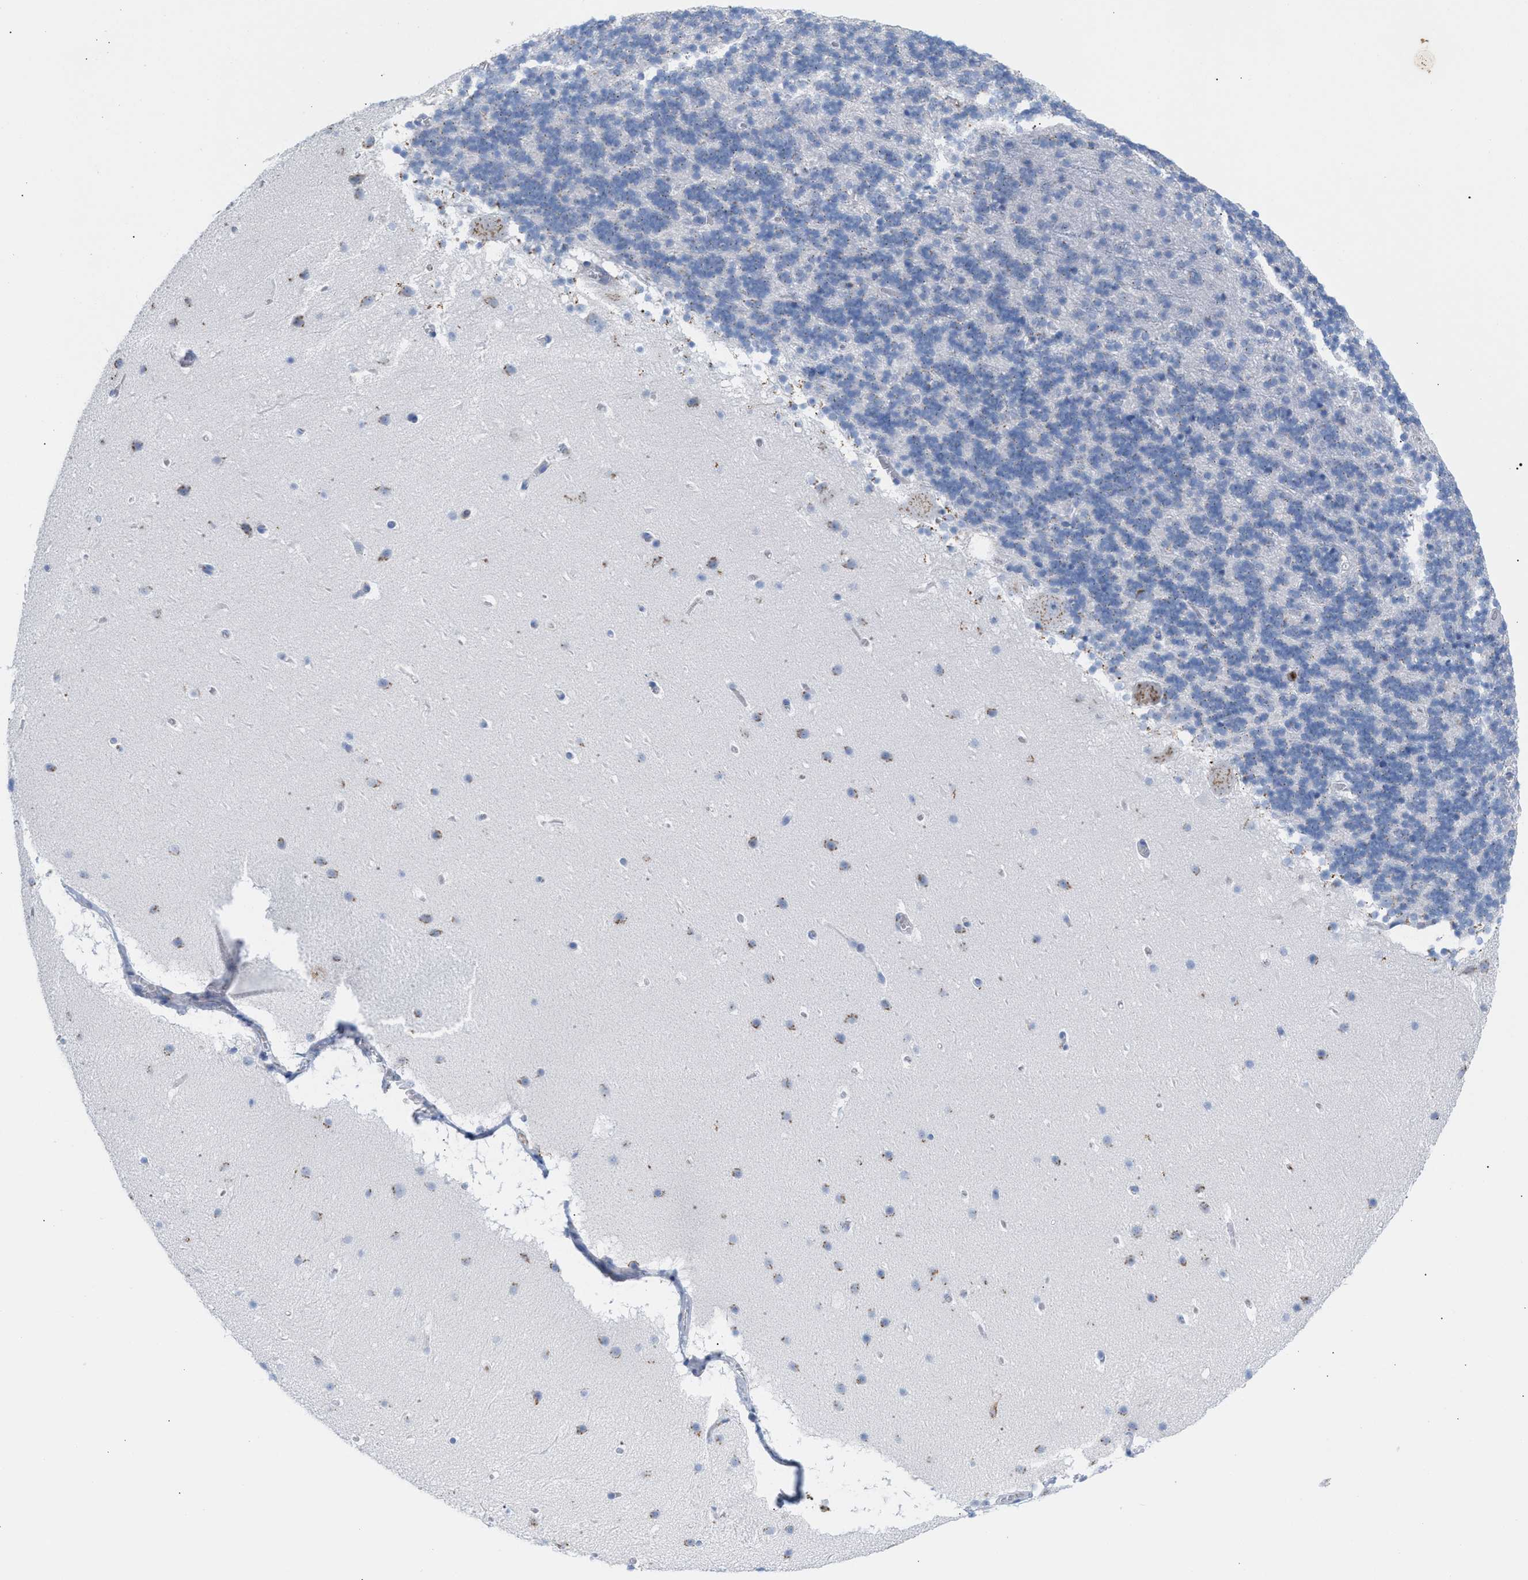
{"staining": {"intensity": "negative", "quantity": "none", "location": "none"}, "tissue": "cerebellum", "cell_type": "Cells in granular layer", "image_type": "normal", "snomed": [{"axis": "morphology", "description": "Normal tissue, NOS"}, {"axis": "topography", "description": "Cerebellum"}], "caption": "Immunohistochemistry of normal cerebellum displays no staining in cells in granular layer. (DAB IHC with hematoxylin counter stain).", "gene": "TACC3", "patient": {"sex": "male", "age": 45}}